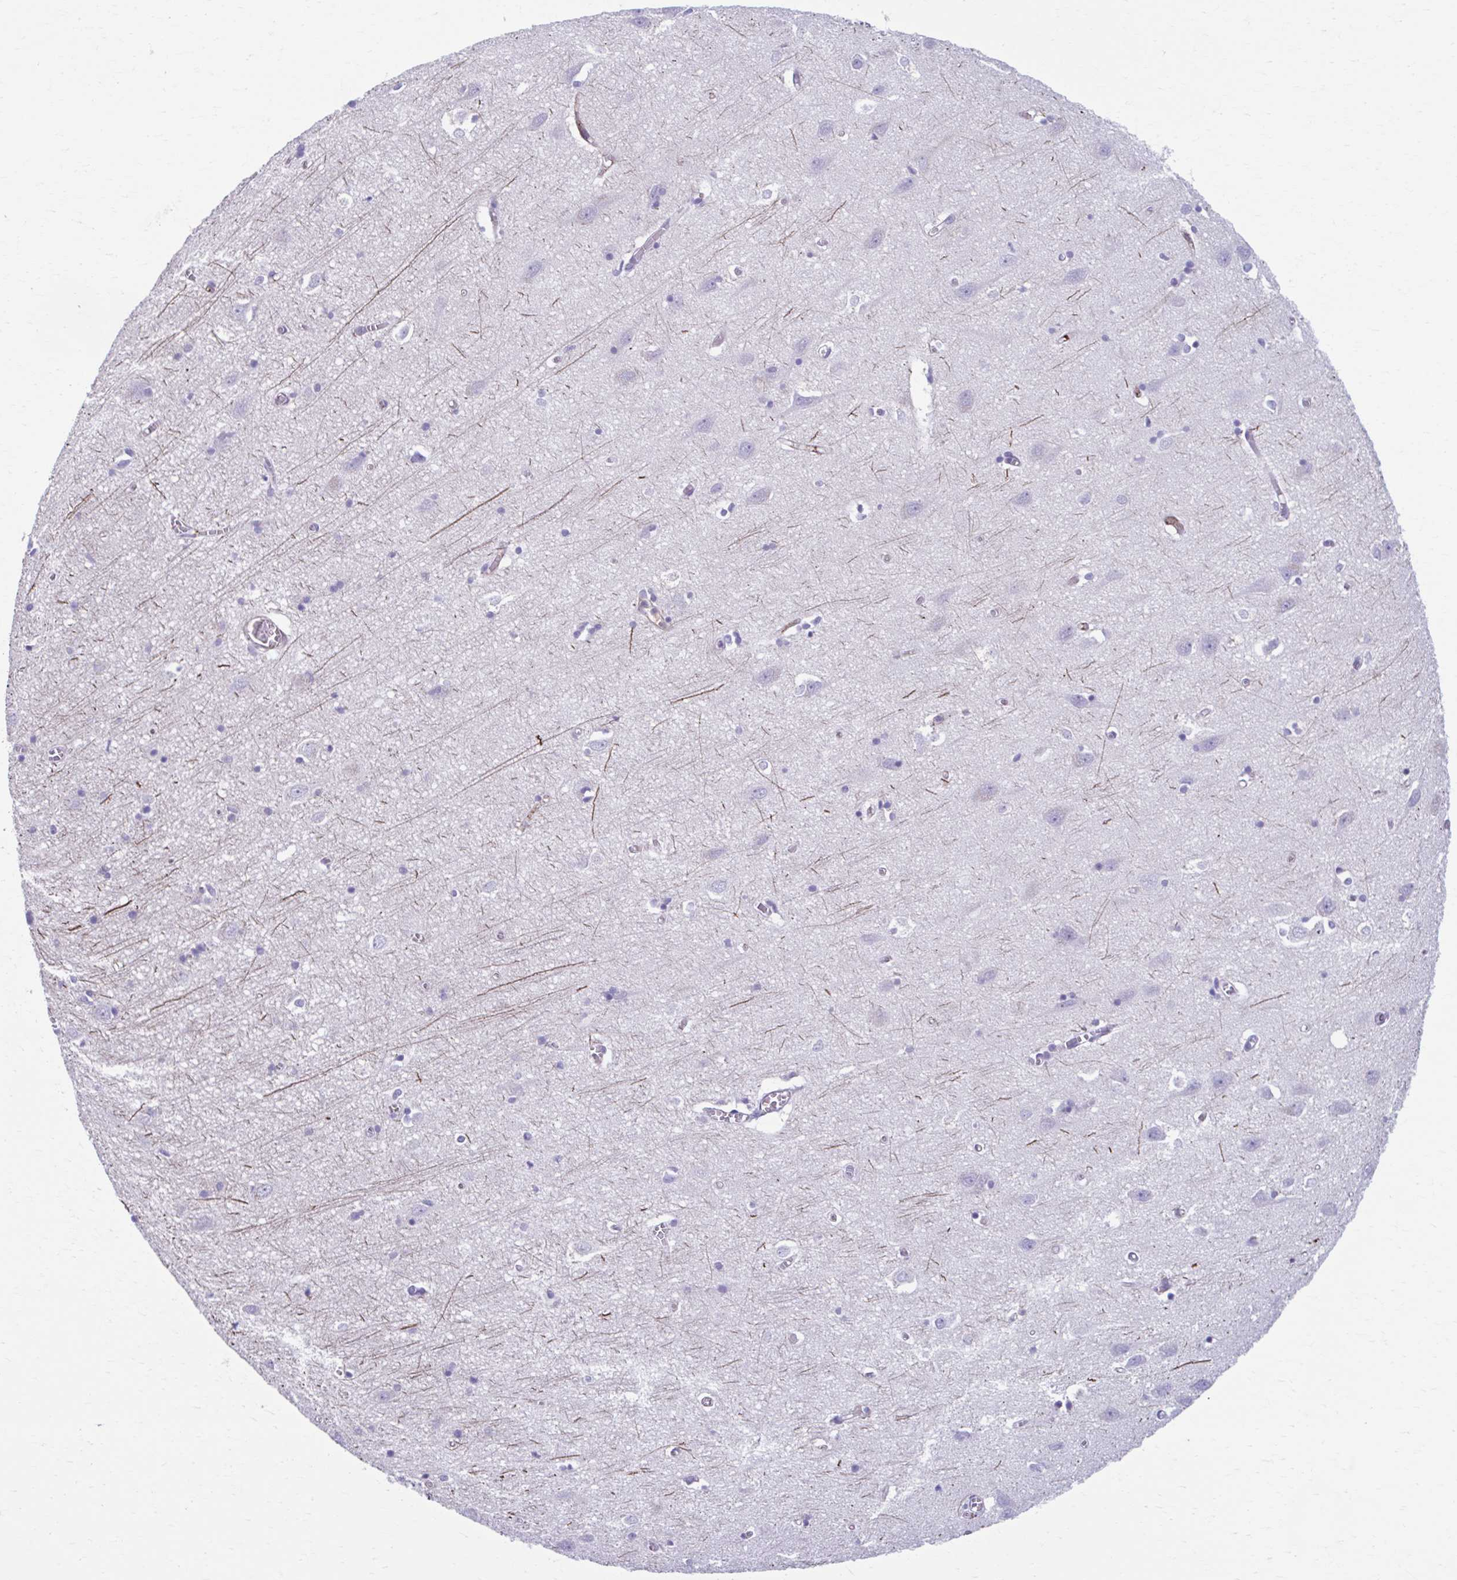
{"staining": {"intensity": "negative", "quantity": "none", "location": "none"}, "tissue": "cerebral cortex", "cell_type": "Endothelial cells", "image_type": "normal", "snomed": [{"axis": "morphology", "description": "Normal tissue, NOS"}, {"axis": "topography", "description": "Cerebral cortex"}], "caption": "Immunohistochemistry photomicrograph of normal cerebral cortex: human cerebral cortex stained with DAB (3,3'-diaminobenzidine) displays no significant protein staining in endothelial cells.", "gene": "C12orf71", "patient": {"sex": "male", "age": 70}}